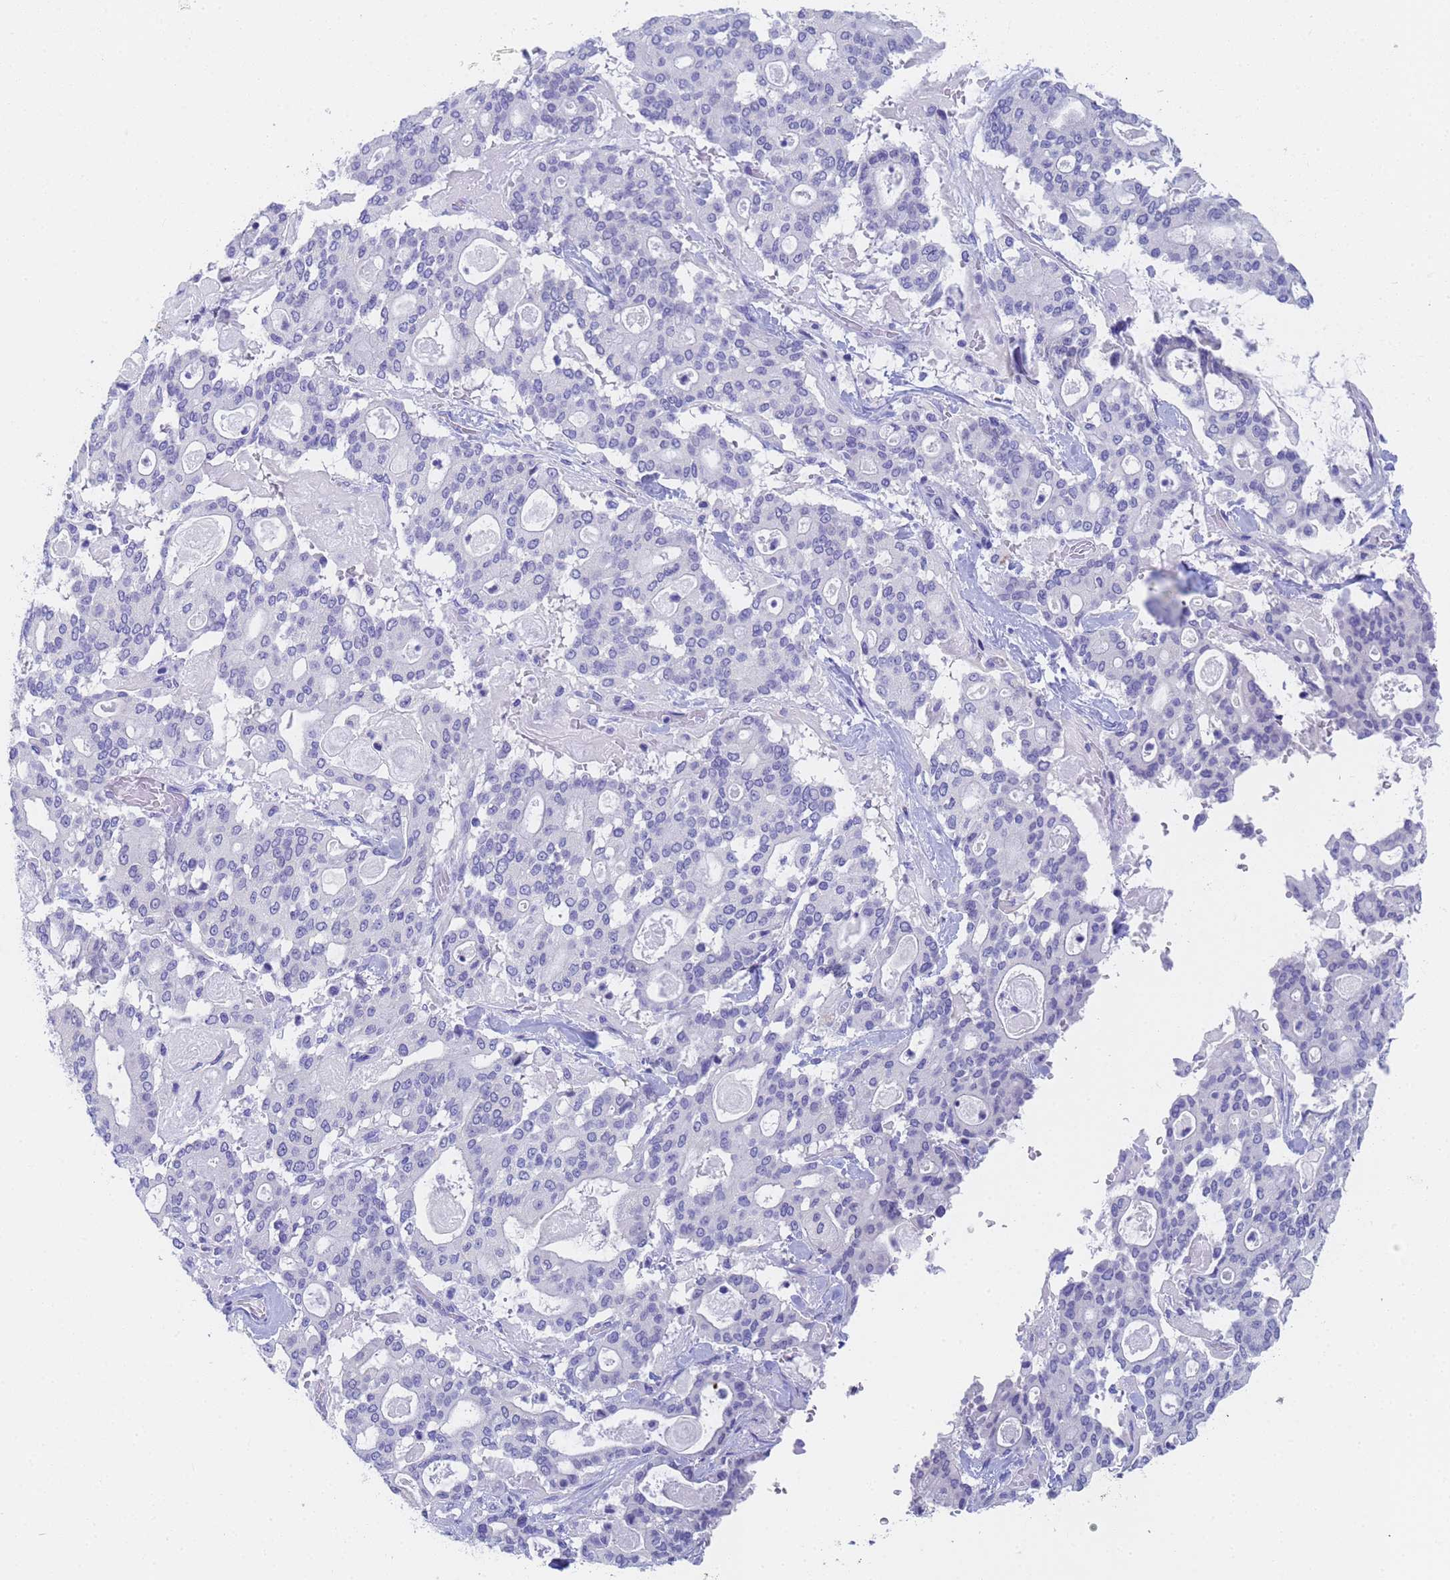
{"staining": {"intensity": "negative", "quantity": "none", "location": "none"}, "tissue": "pancreatic cancer", "cell_type": "Tumor cells", "image_type": "cancer", "snomed": [{"axis": "morphology", "description": "Adenocarcinoma, NOS"}, {"axis": "topography", "description": "Pancreas"}], "caption": "The micrograph shows no significant positivity in tumor cells of pancreatic adenocarcinoma. (Stains: DAB immunohistochemistry (IHC) with hematoxylin counter stain, Microscopy: brightfield microscopy at high magnification).", "gene": "STATH", "patient": {"sex": "male", "age": 63}}